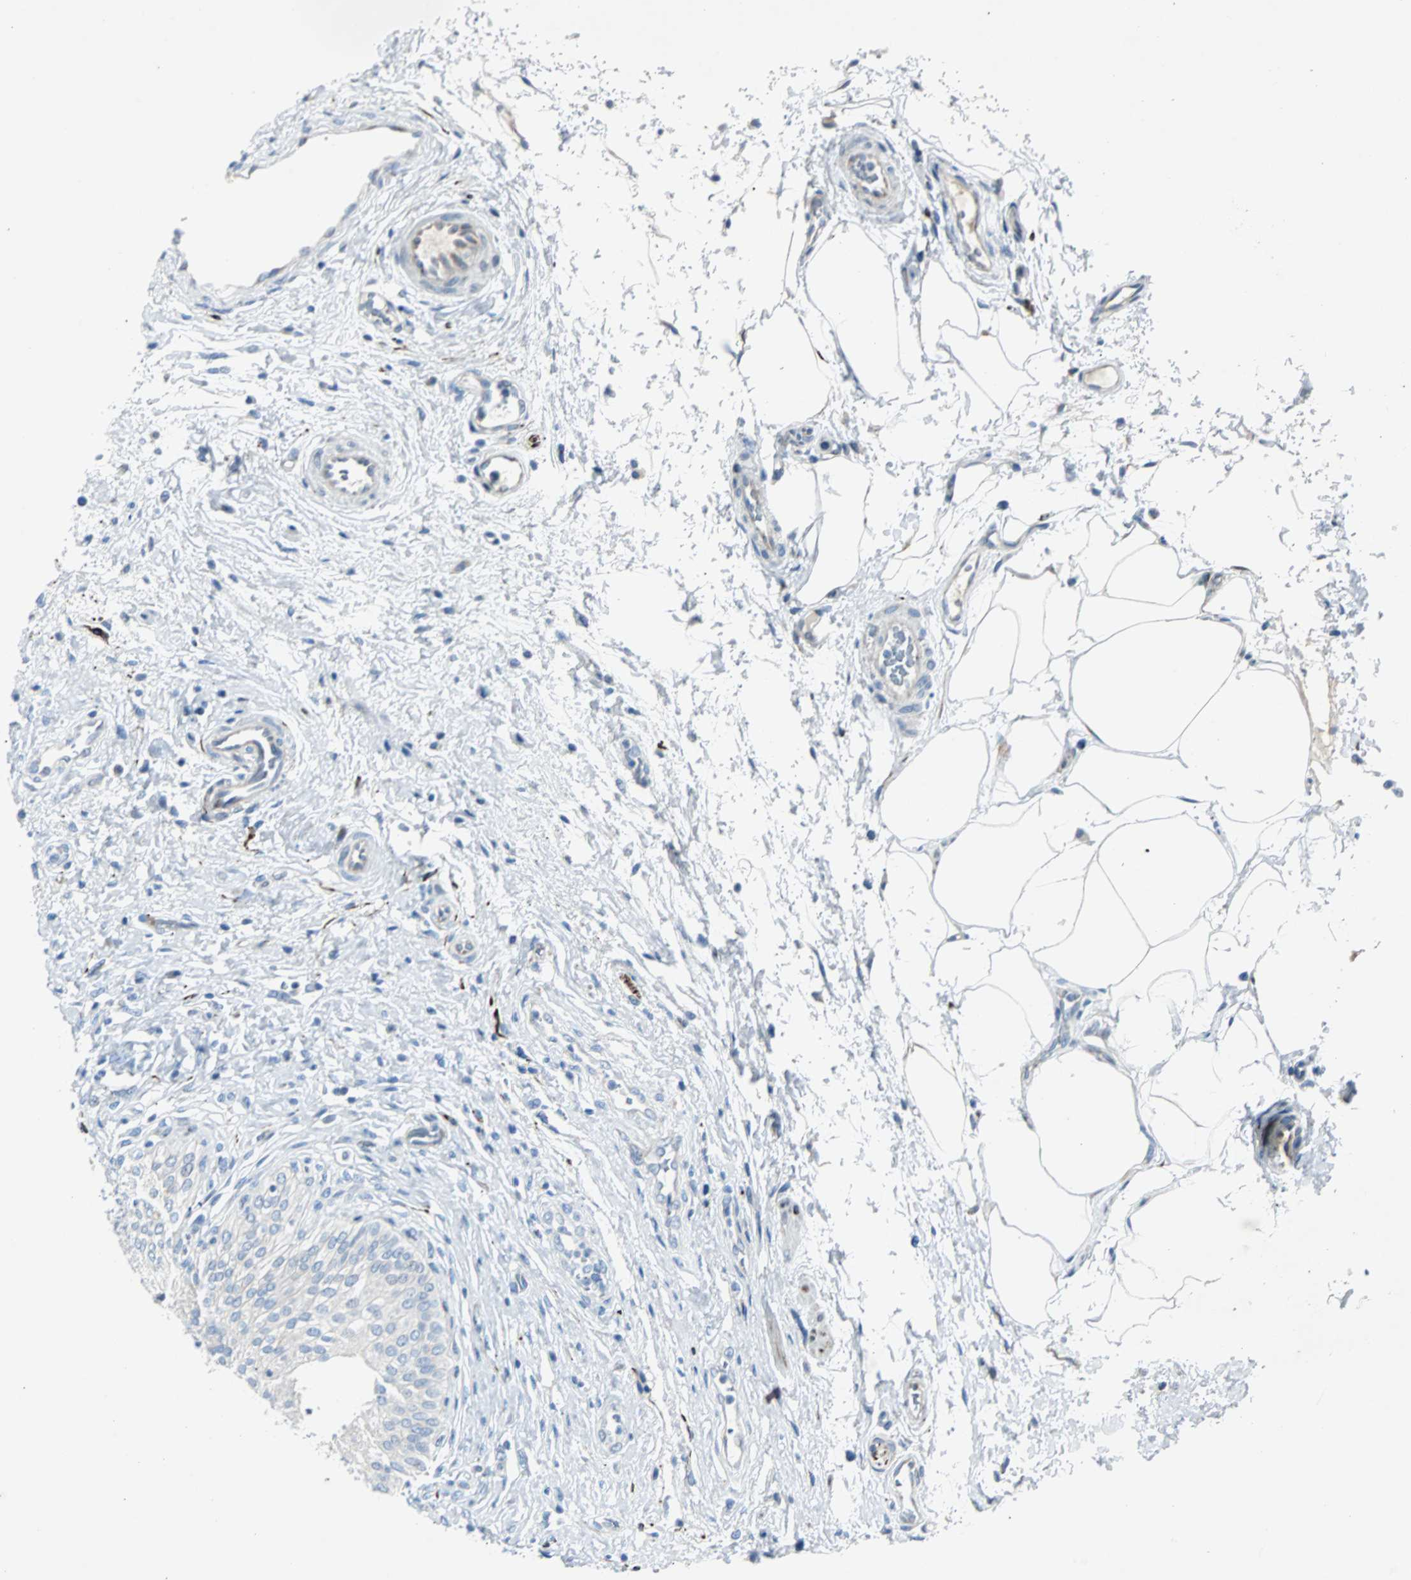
{"staining": {"intensity": "negative", "quantity": "none", "location": "none"}, "tissue": "urinary bladder", "cell_type": "Urothelial cells", "image_type": "normal", "snomed": [{"axis": "morphology", "description": "Normal tissue, NOS"}, {"axis": "morphology", "description": "Urothelial carcinoma, High grade"}, {"axis": "topography", "description": "Urinary bladder"}], "caption": "Immunohistochemistry (IHC) histopathology image of benign urinary bladder: human urinary bladder stained with DAB demonstrates no significant protein staining in urothelial cells. The staining is performed using DAB brown chromogen with nuclei counter-stained in using hematoxylin.", "gene": "BBC3", "patient": {"sex": "male", "age": 46}}